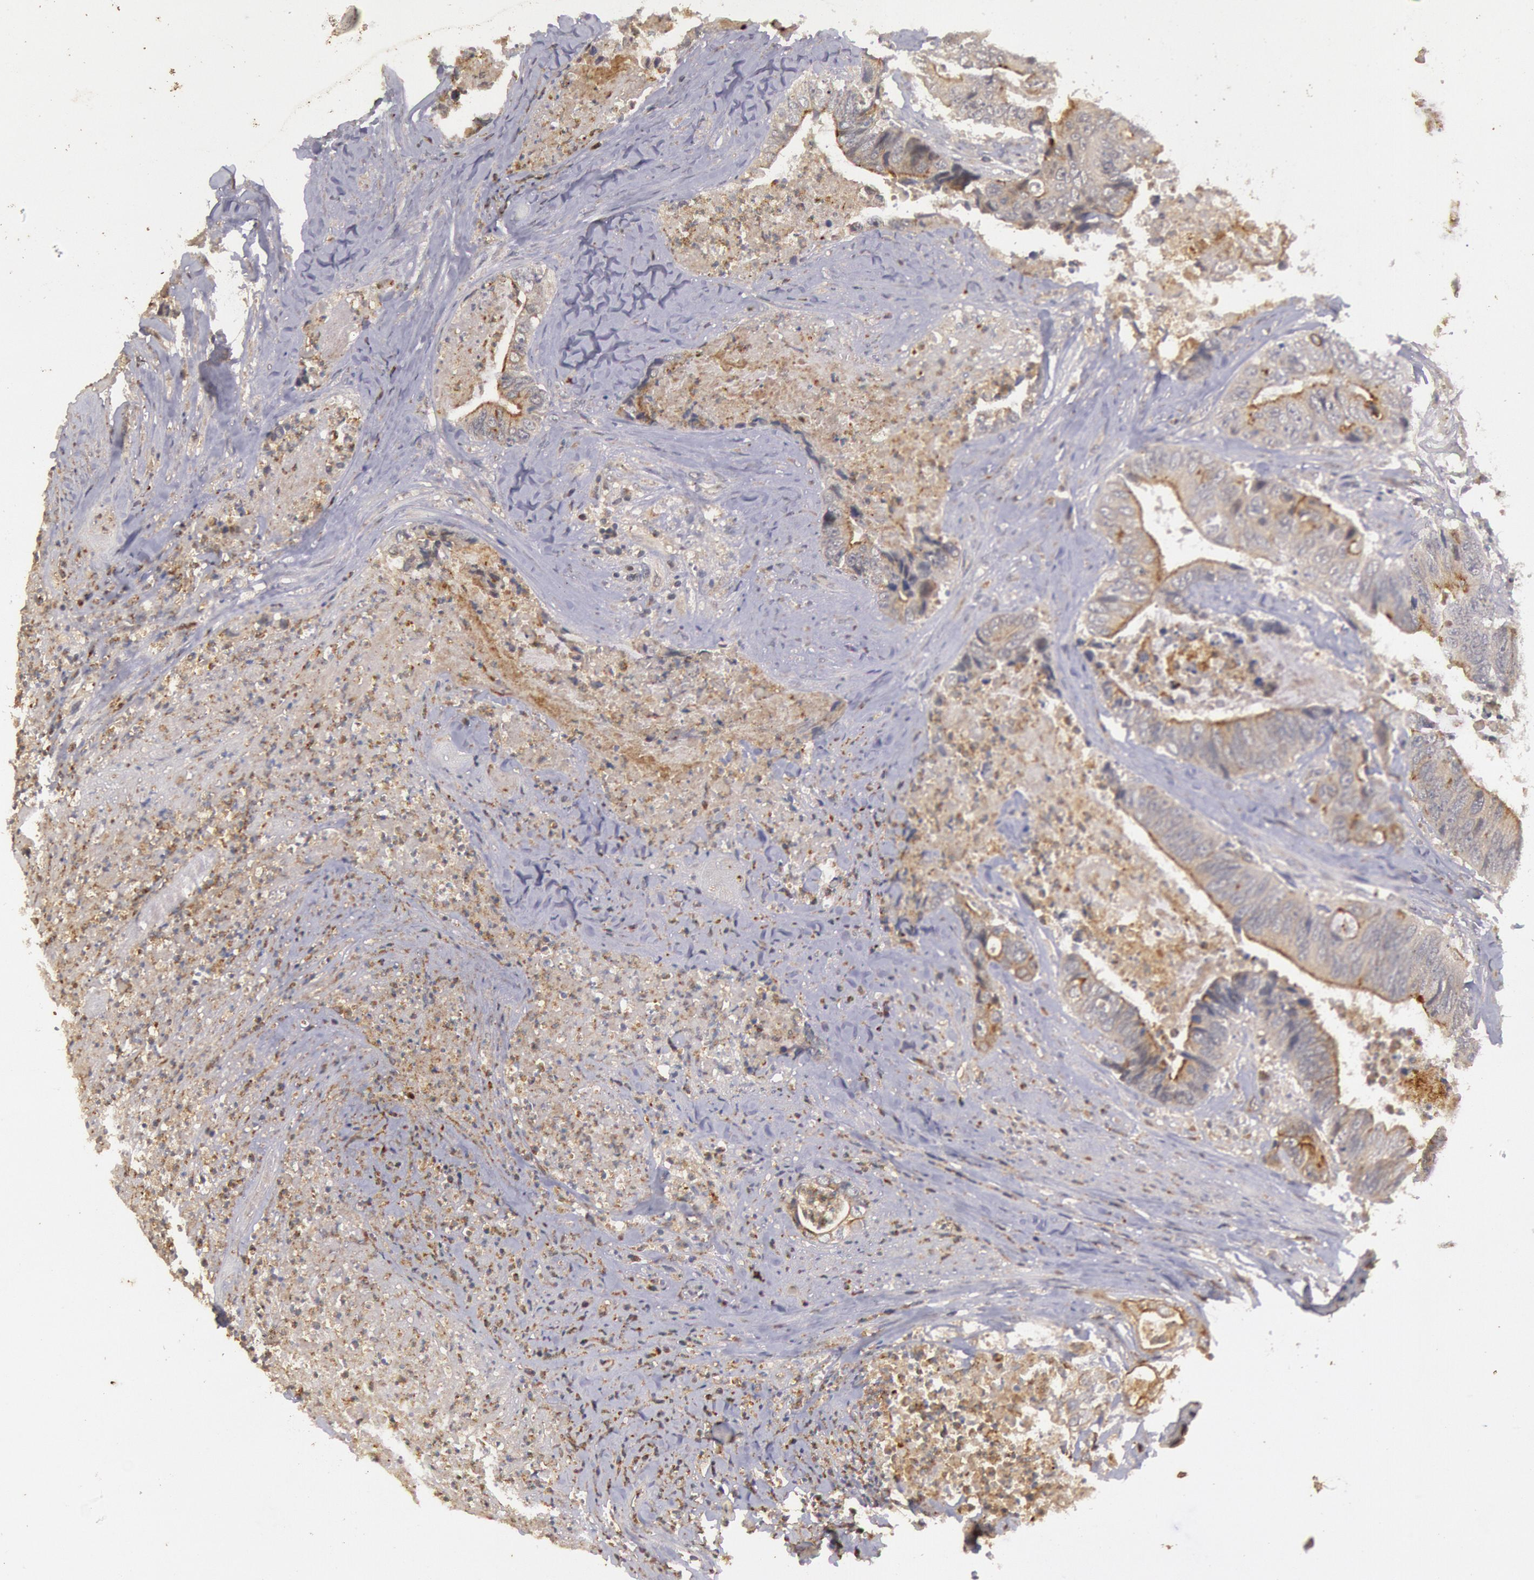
{"staining": {"intensity": "moderate", "quantity": ">75%", "location": "cytoplasmic/membranous"}, "tissue": "colorectal cancer", "cell_type": "Tumor cells", "image_type": "cancer", "snomed": [{"axis": "morphology", "description": "Adenocarcinoma, NOS"}, {"axis": "topography", "description": "Rectum"}], "caption": "A high-resolution photomicrograph shows immunohistochemistry (IHC) staining of colorectal cancer, which demonstrates moderate cytoplasmic/membranous expression in about >75% of tumor cells. (IHC, brightfield microscopy, high magnification).", "gene": "PLA2G6", "patient": {"sex": "female", "age": 65}}